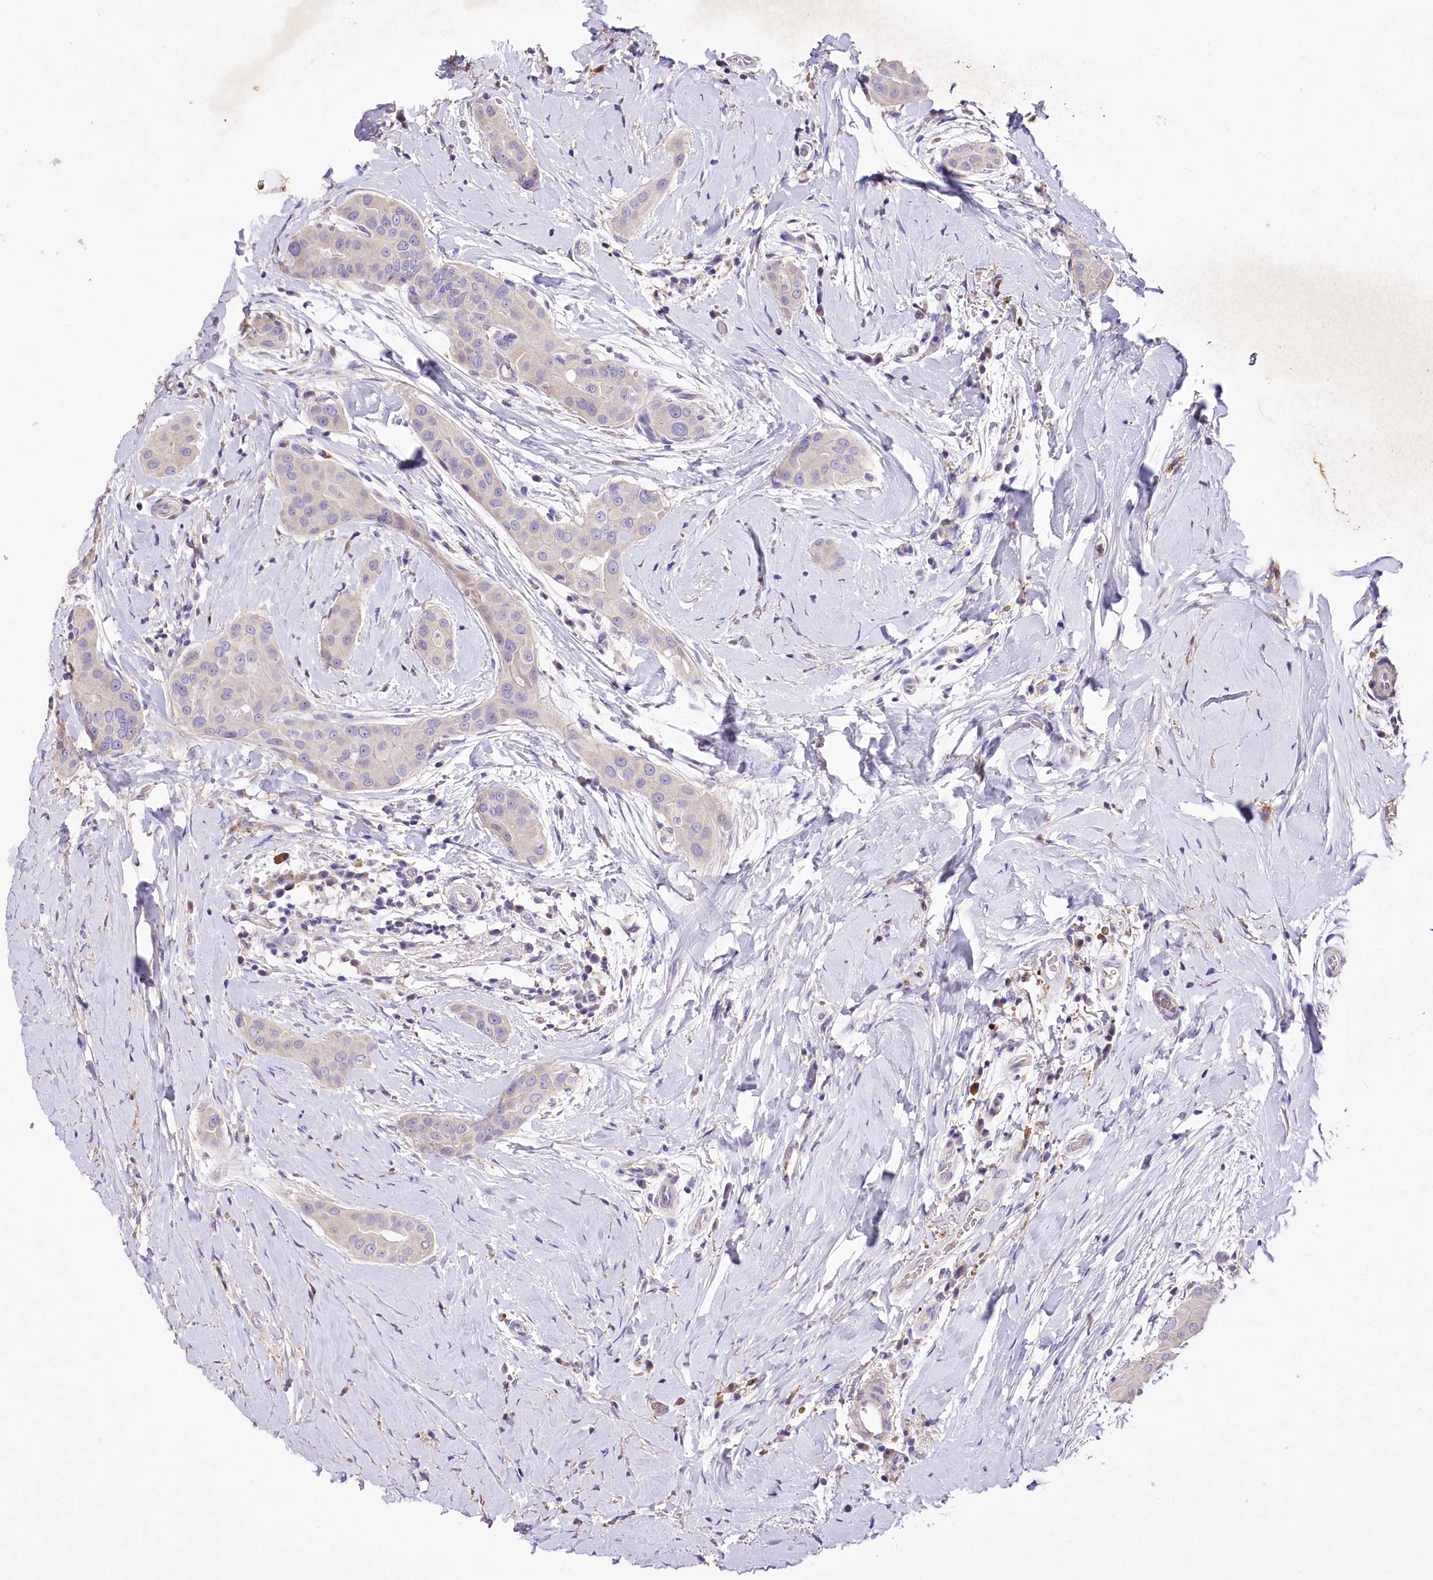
{"staining": {"intensity": "negative", "quantity": "none", "location": "none"}, "tissue": "thyroid cancer", "cell_type": "Tumor cells", "image_type": "cancer", "snomed": [{"axis": "morphology", "description": "Papillary adenocarcinoma, NOS"}, {"axis": "topography", "description": "Thyroid gland"}], "caption": "Micrograph shows no significant protein expression in tumor cells of papillary adenocarcinoma (thyroid).", "gene": "PCYOX1L", "patient": {"sex": "male", "age": 33}}